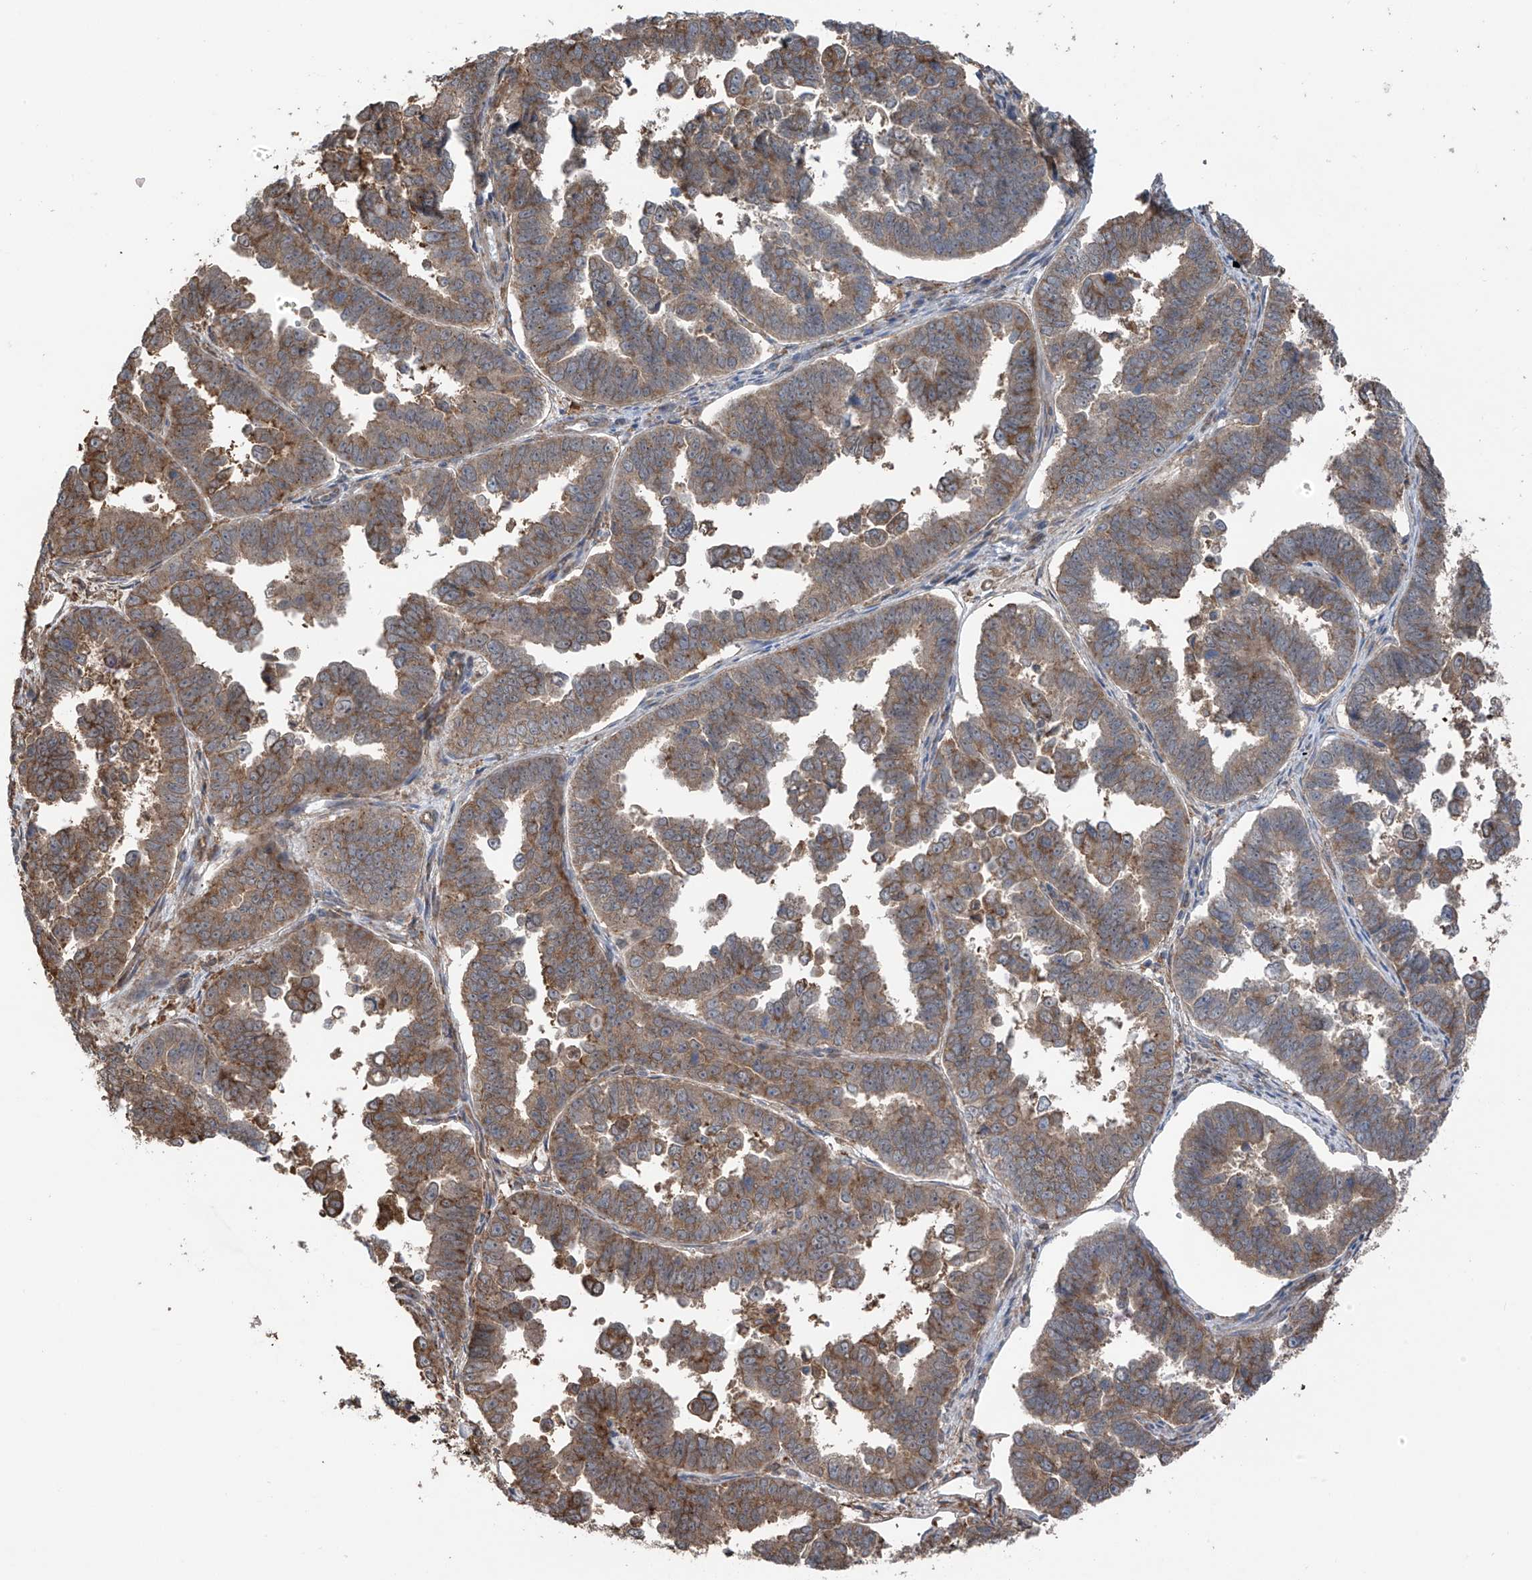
{"staining": {"intensity": "moderate", "quantity": ">75%", "location": "cytoplasmic/membranous"}, "tissue": "endometrial cancer", "cell_type": "Tumor cells", "image_type": "cancer", "snomed": [{"axis": "morphology", "description": "Adenocarcinoma, NOS"}, {"axis": "topography", "description": "Endometrium"}], "caption": "Tumor cells show medium levels of moderate cytoplasmic/membranous positivity in approximately >75% of cells in endometrial cancer (adenocarcinoma).", "gene": "ZNF189", "patient": {"sex": "female", "age": 75}}